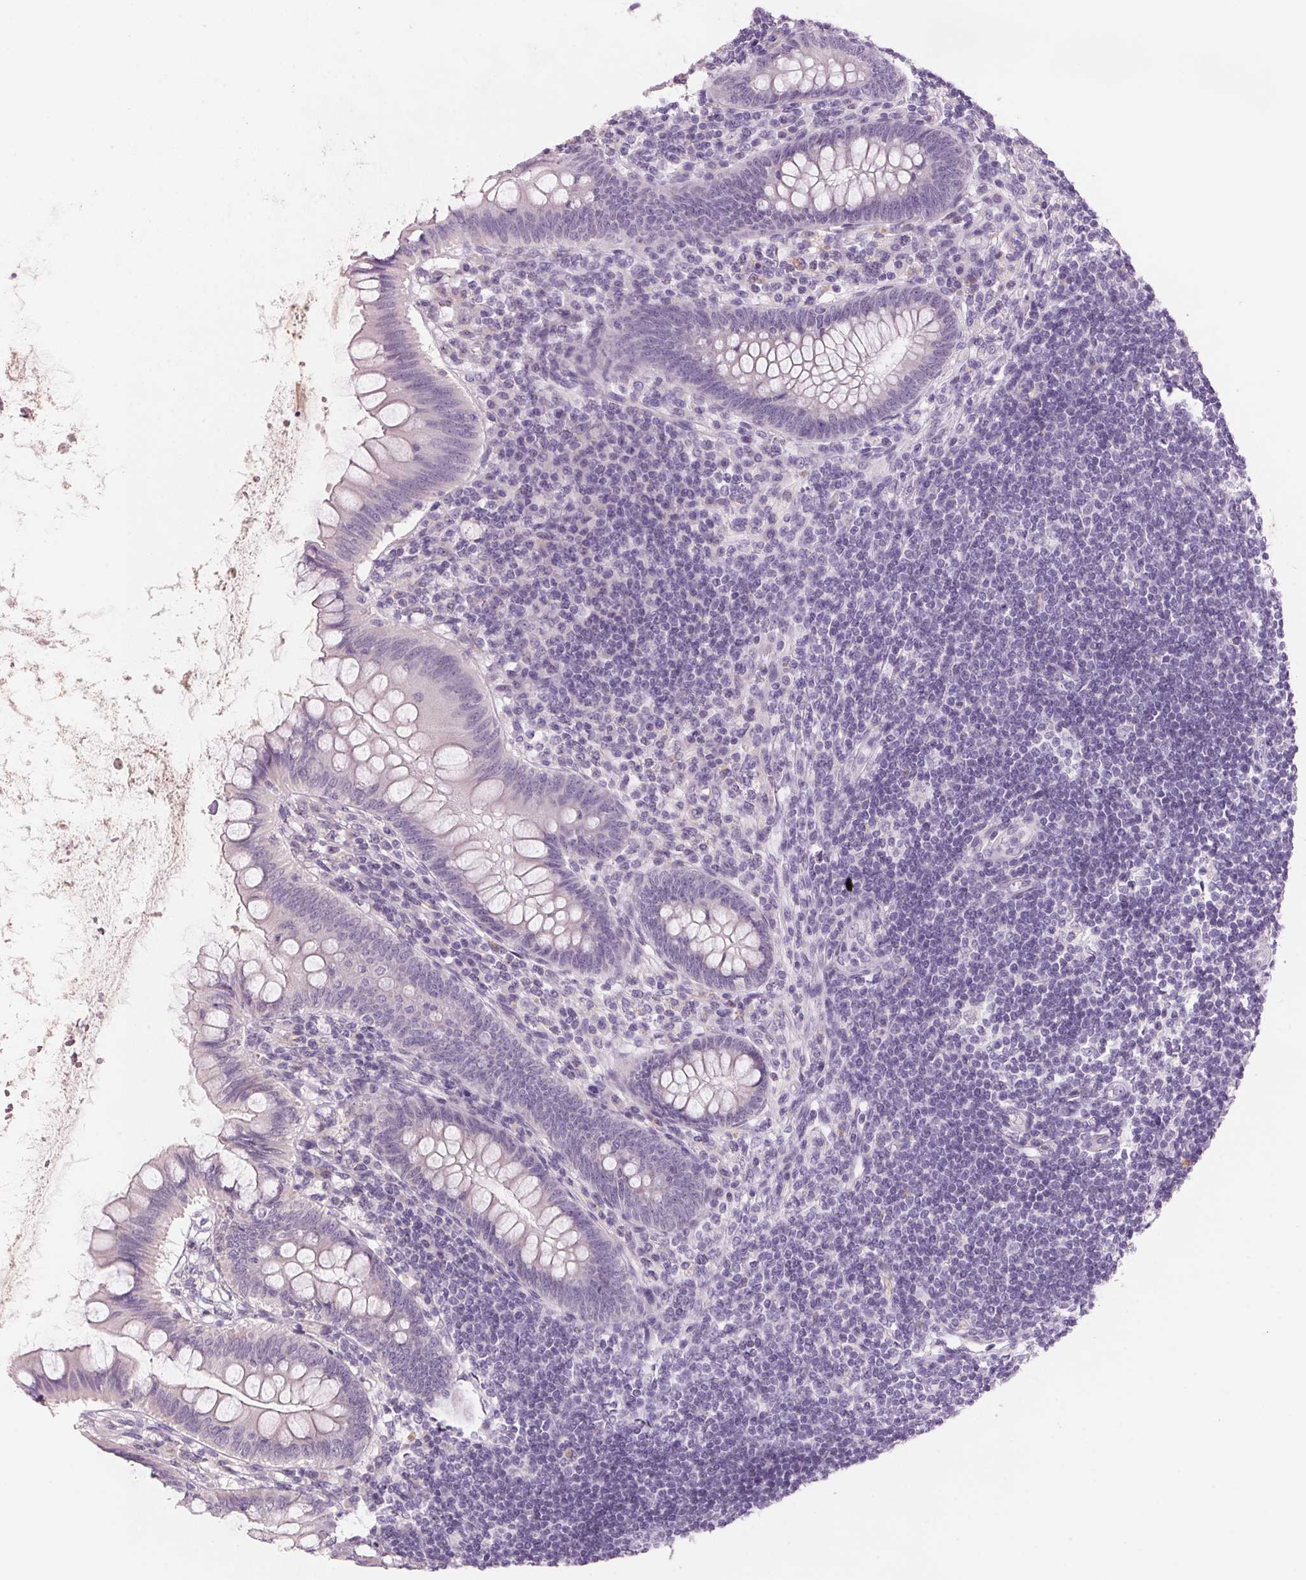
{"staining": {"intensity": "weak", "quantity": "<25%", "location": "cytoplasmic/membranous"}, "tissue": "appendix", "cell_type": "Glandular cells", "image_type": "normal", "snomed": [{"axis": "morphology", "description": "Normal tissue, NOS"}, {"axis": "topography", "description": "Appendix"}], "caption": "Glandular cells are negative for brown protein staining in benign appendix. (Stains: DAB (3,3'-diaminobenzidine) immunohistochemistry (IHC) with hematoxylin counter stain, Microscopy: brightfield microscopy at high magnification).", "gene": "ADAM20", "patient": {"sex": "female", "age": 57}}